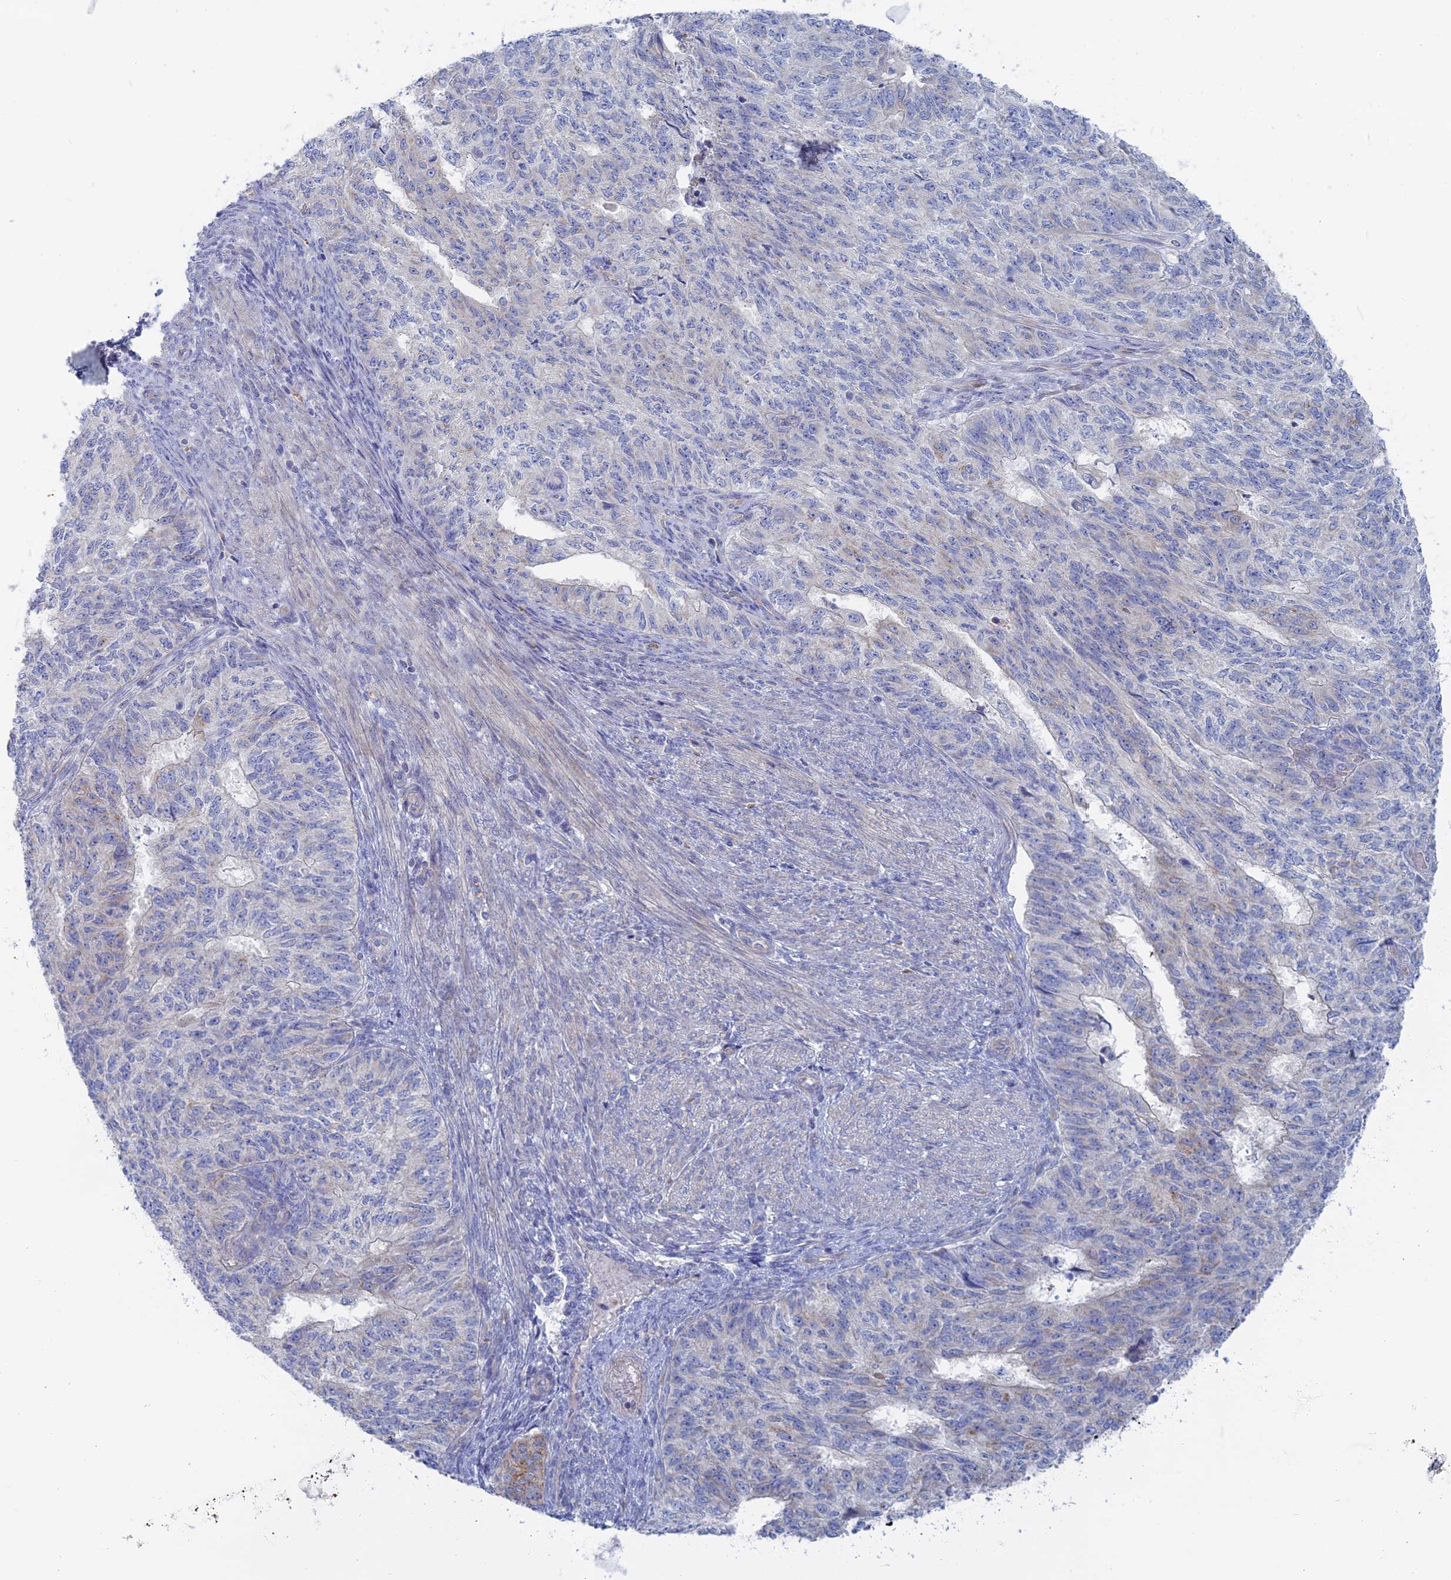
{"staining": {"intensity": "negative", "quantity": "none", "location": "none"}, "tissue": "endometrial cancer", "cell_type": "Tumor cells", "image_type": "cancer", "snomed": [{"axis": "morphology", "description": "Adenocarcinoma, NOS"}, {"axis": "topography", "description": "Endometrium"}], "caption": "Immunohistochemical staining of endometrial cancer (adenocarcinoma) reveals no significant staining in tumor cells.", "gene": "TBC1D30", "patient": {"sex": "female", "age": 32}}